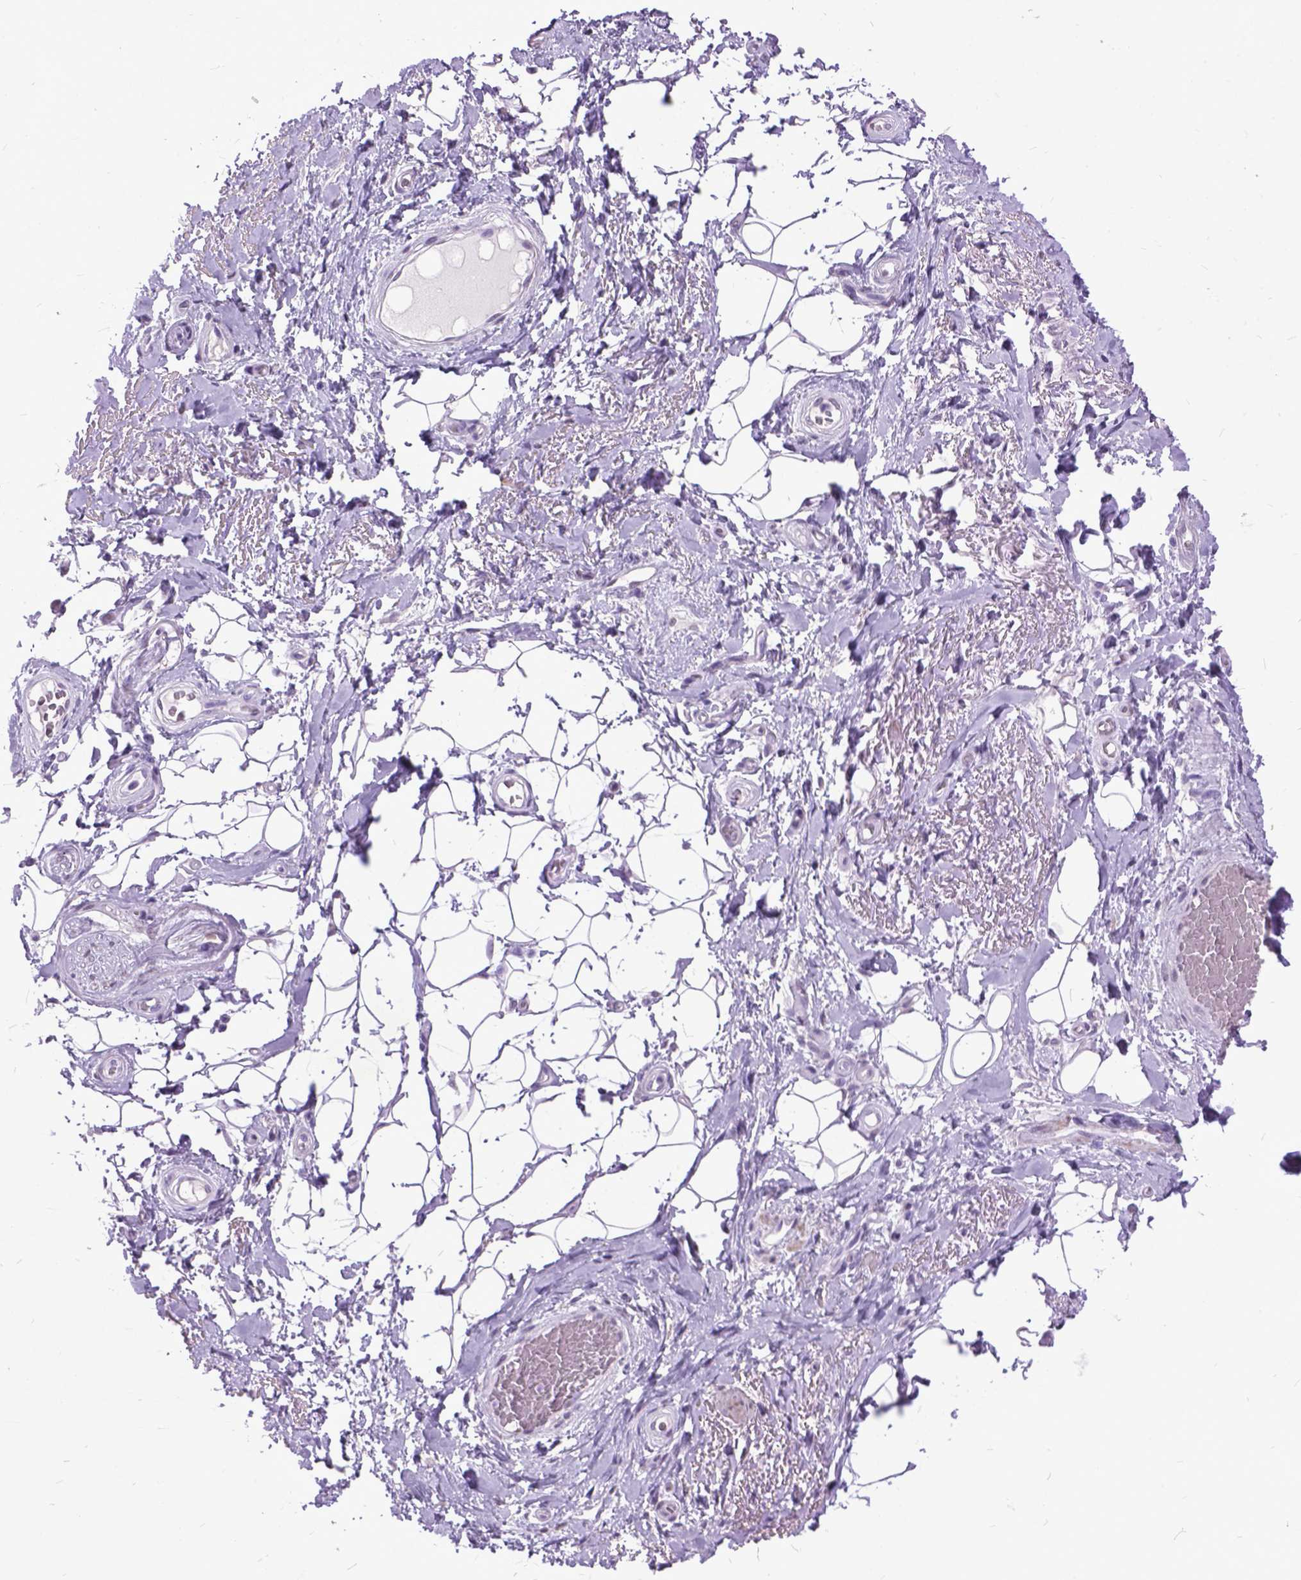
{"staining": {"intensity": "negative", "quantity": "none", "location": "none"}, "tissue": "adipose tissue", "cell_type": "Adipocytes", "image_type": "normal", "snomed": [{"axis": "morphology", "description": "Normal tissue, NOS"}, {"axis": "topography", "description": "Anal"}, {"axis": "topography", "description": "Peripheral nerve tissue"}], "caption": "Adipocytes show no significant staining in normal adipose tissue. The staining is performed using DAB brown chromogen with nuclei counter-stained in using hematoxylin.", "gene": "MARCHF10", "patient": {"sex": "male", "age": 53}}